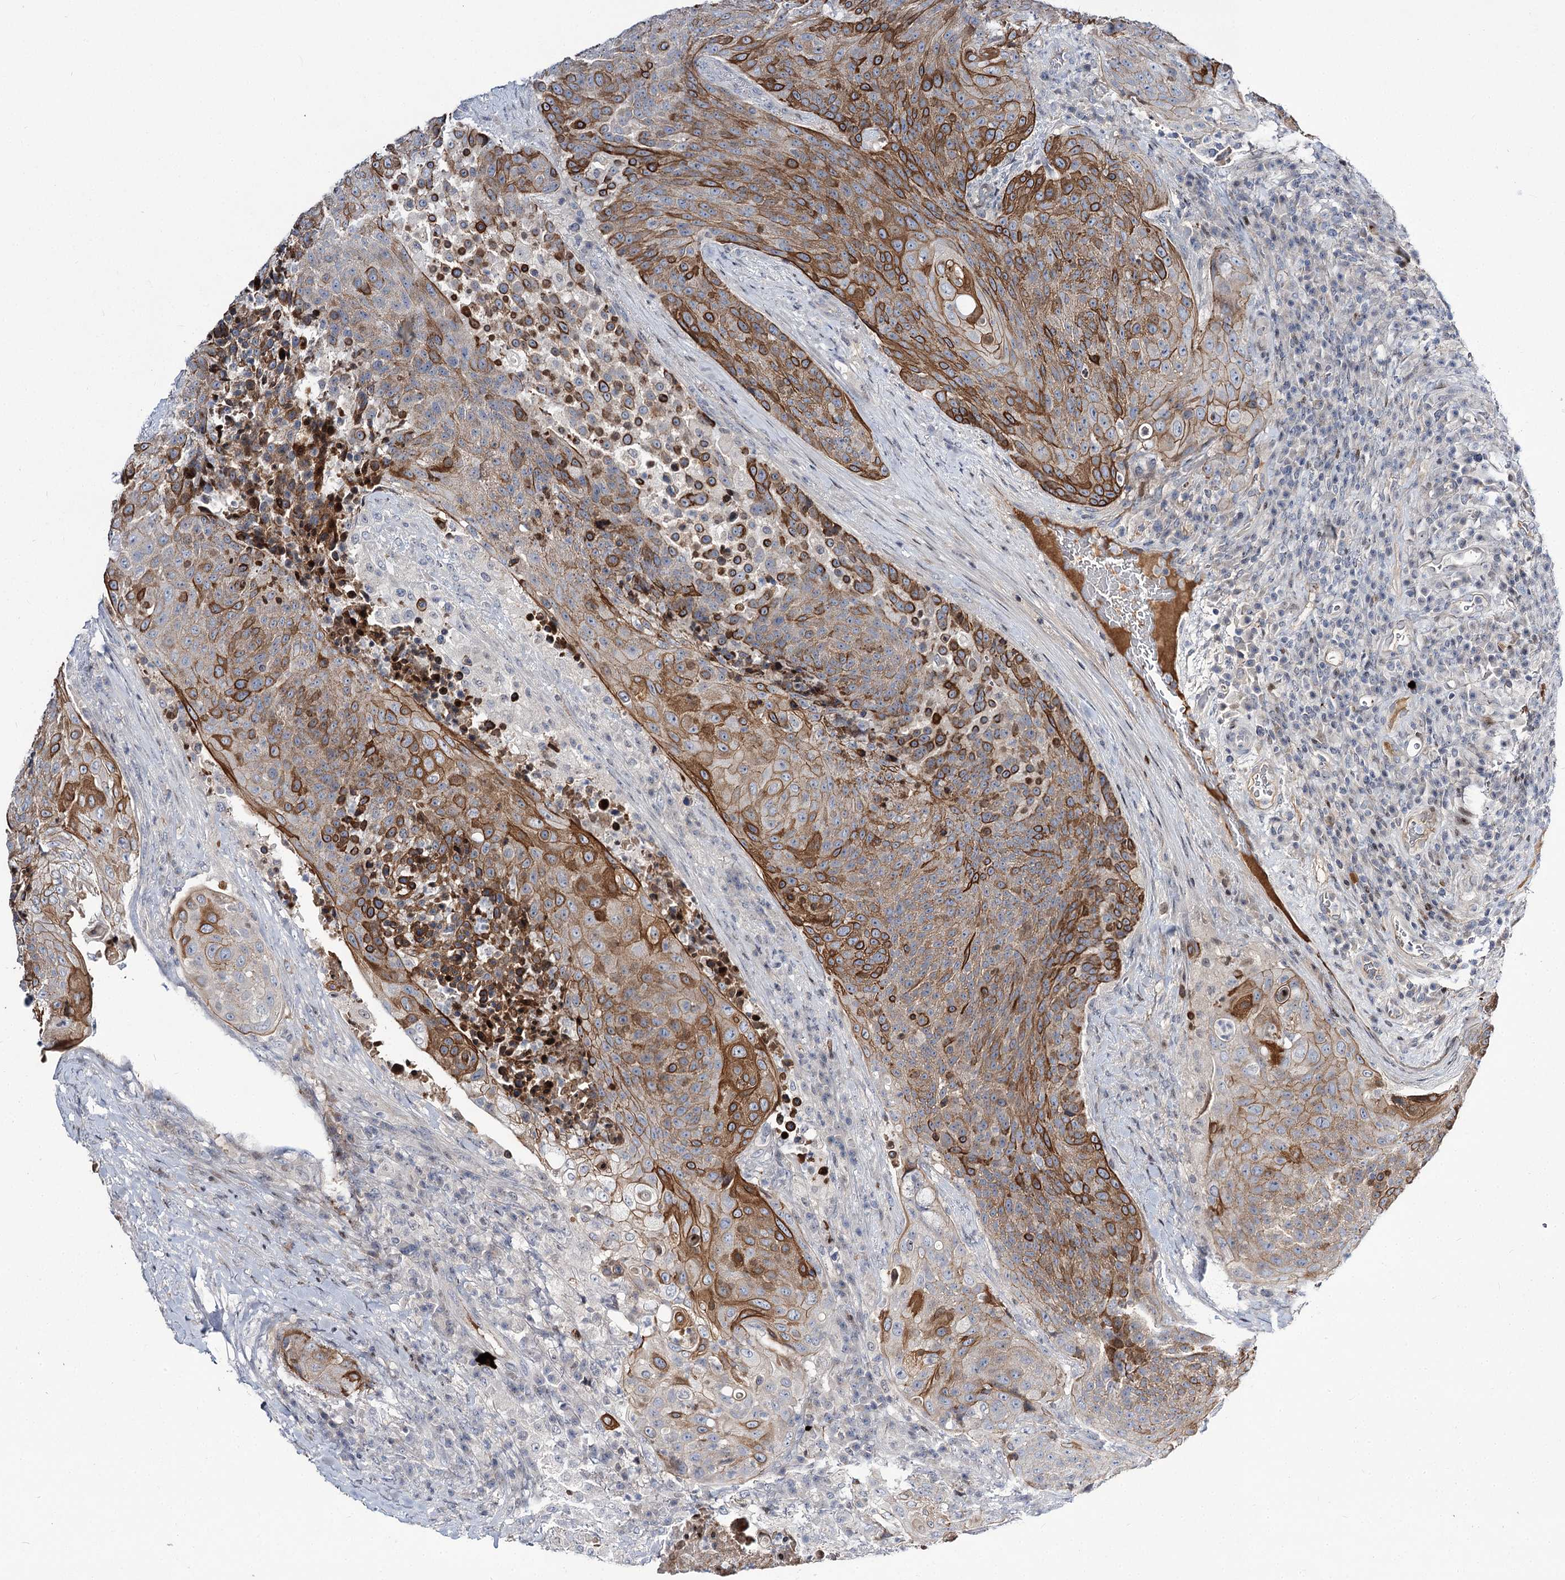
{"staining": {"intensity": "moderate", "quantity": ">75%", "location": "cytoplasmic/membranous"}, "tissue": "urothelial cancer", "cell_type": "Tumor cells", "image_type": "cancer", "snomed": [{"axis": "morphology", "description": "Urothelial carcinoma, High grade"}, {"axis": "topography", "description": "Urinary bladder"}], "caption": "Urothelial cancer stained with a protein marker reveals moderate staining in tumor cells.", "gene": "ITFG2", "patient": {"sex": "female", "age": 63}}